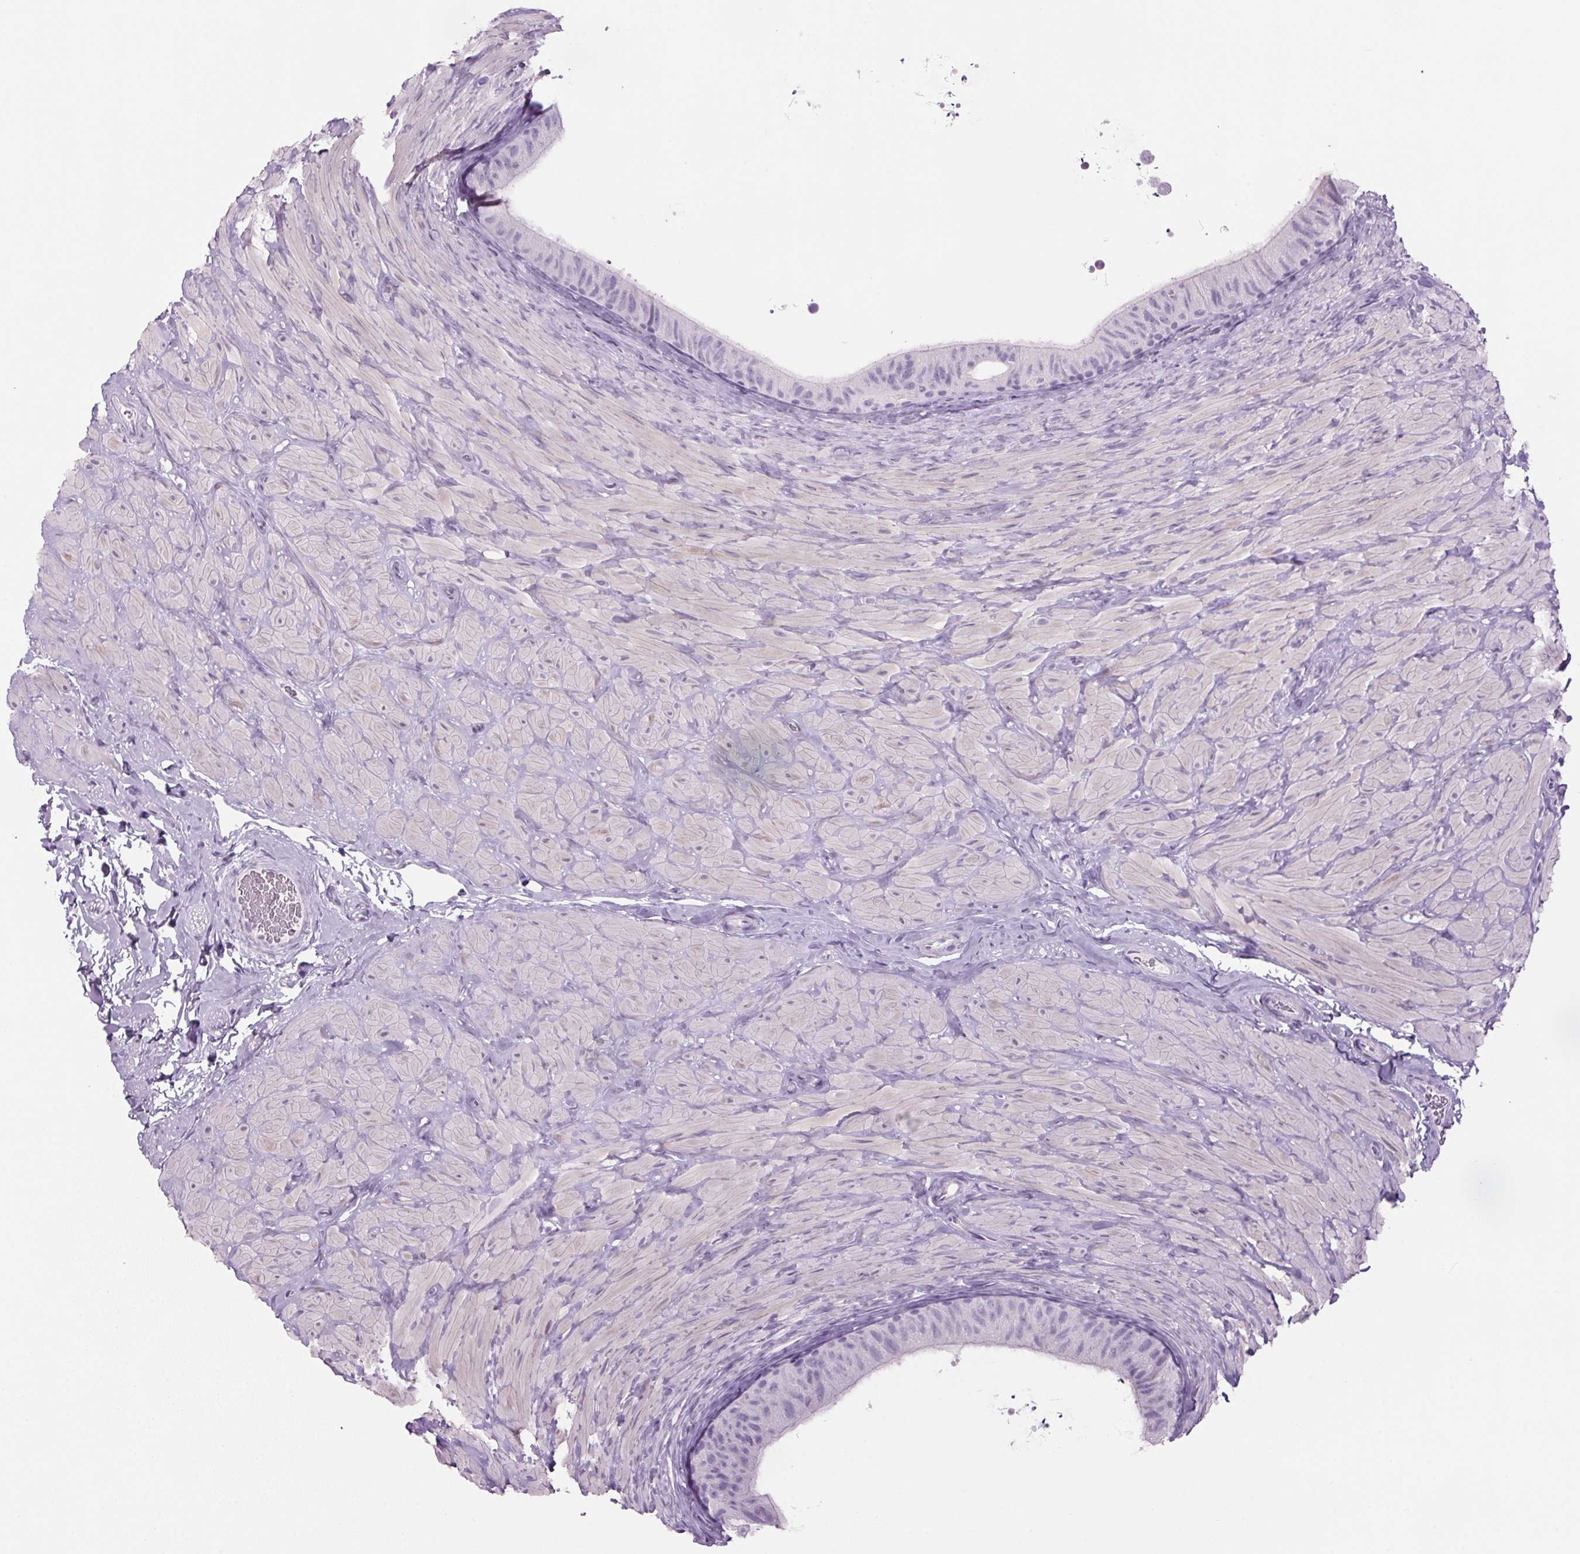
{"staining": {"intensity": "negative", "quantity": "none", "location": "none"}, "tissue": "epididymis", "cell_type": "Glandular cells", "image_type": "normal", "snomed": [{"axis": "morphology", "description": "Normal tissue, NOS"}, {"axis": "topography", "description": "Epididymis, spermatic cord, NOS"}, {"axis": "topography", "description": "Epididymis"}], "caption": "IHC of normal human epididymis shows no expression in glandular cells.", "gene": "PPP1R1A", "patient": {"sex": "male", "age": 31}}